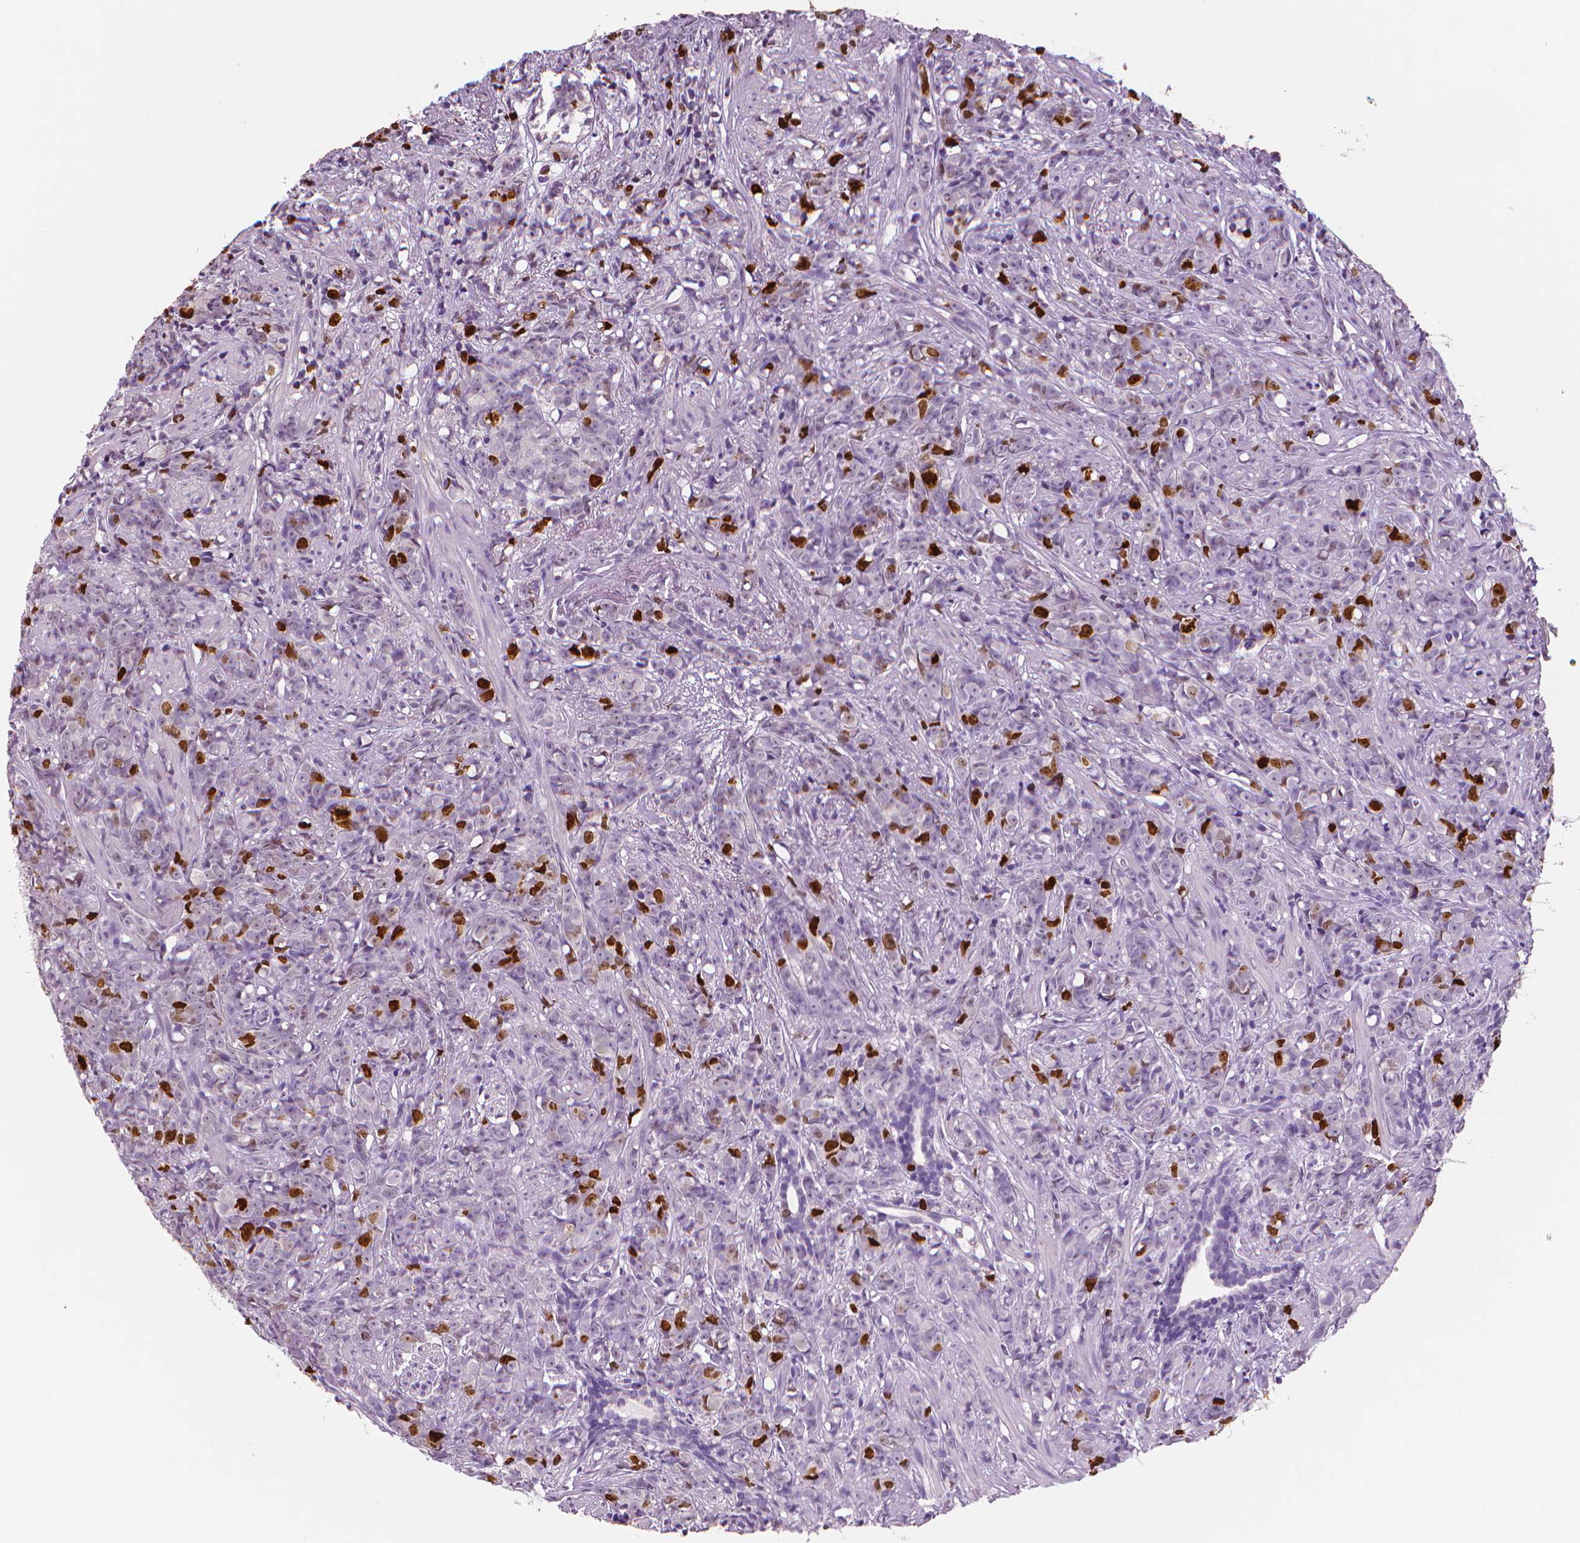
{"staining": {"intensity": "strong", "quantity": "<25%", "location": "nuclear"}, "tissue": "prostate cancer", "cell_type": "Tumor cells", "image_type": "cancer", "snomed": [{"axis": "morphology", "description": "Adenocarcinoma, High grade"}, {"axis": "topography", "description": "Prostate"}], "caption": "Immunohistochemical staining of prostate high-grade adenocarcinoma displays medium levels of strong nuclear positivity in approximately <25% of tumor cells. (brown staining indicates protein expression, while blue staining denotes nuclei).", "gene": "MKI67", "patient": {"sex": "male", "age": 81}}